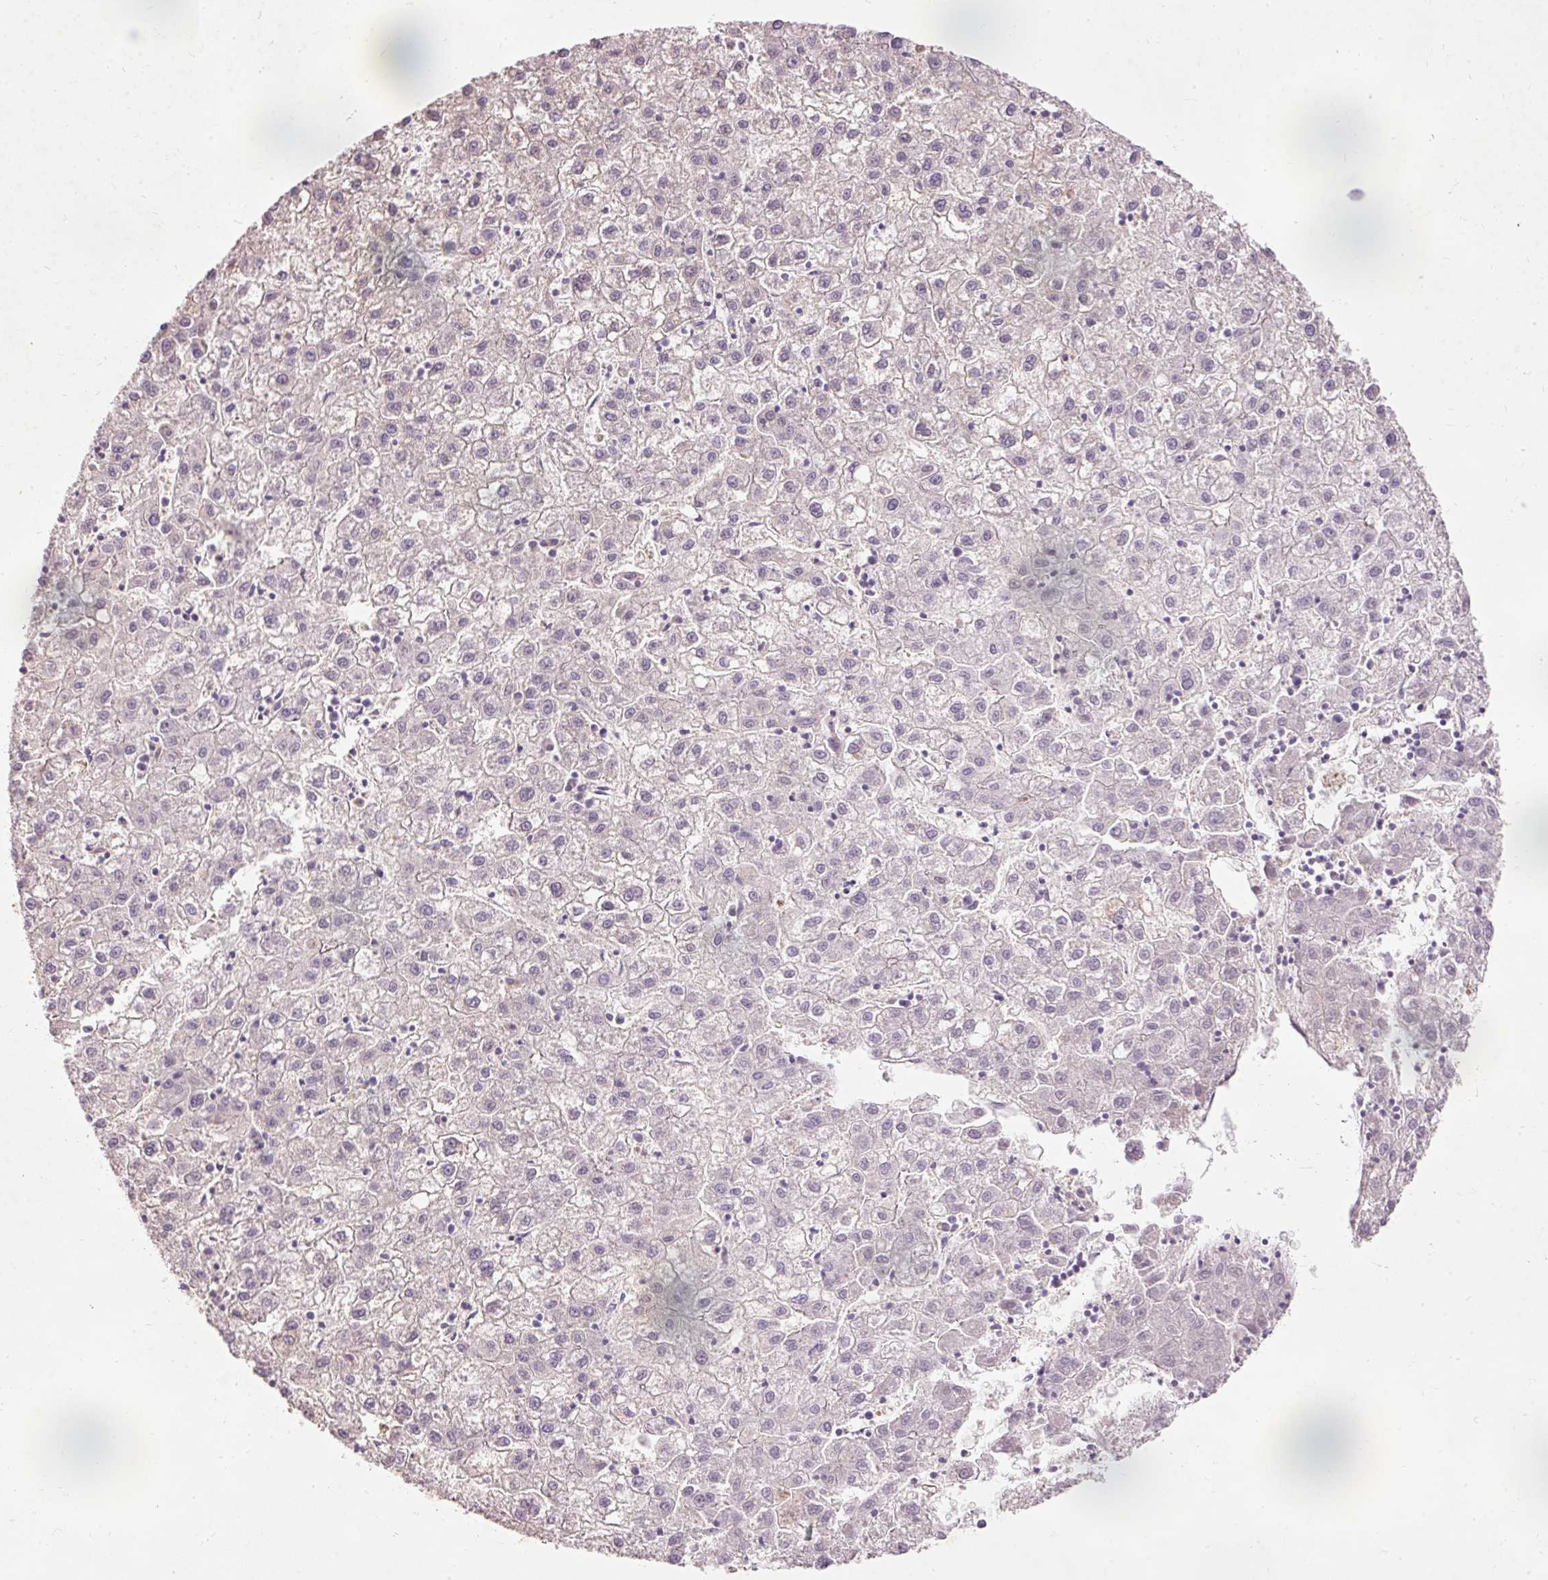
{"staining": {"intensity": "negative", "quantity": "none", "location": "none"}, "tissue": "liver cancer", "cell_type": "Tumor cells", "image_type": "cancer", "snomed": [{"axis": "morphology", "description": "Carcinoma, Hepatocellular, NOS"}, {"axis": "topography", "description": "Liver"}], "caption": "Immunohistochemical staining of human liver cancer (hepatocellular carcinoma) reveals no significant positivity in tumor cells.", "gene": "PRDX5", "patient": {"sex": "male", "age": 72}}